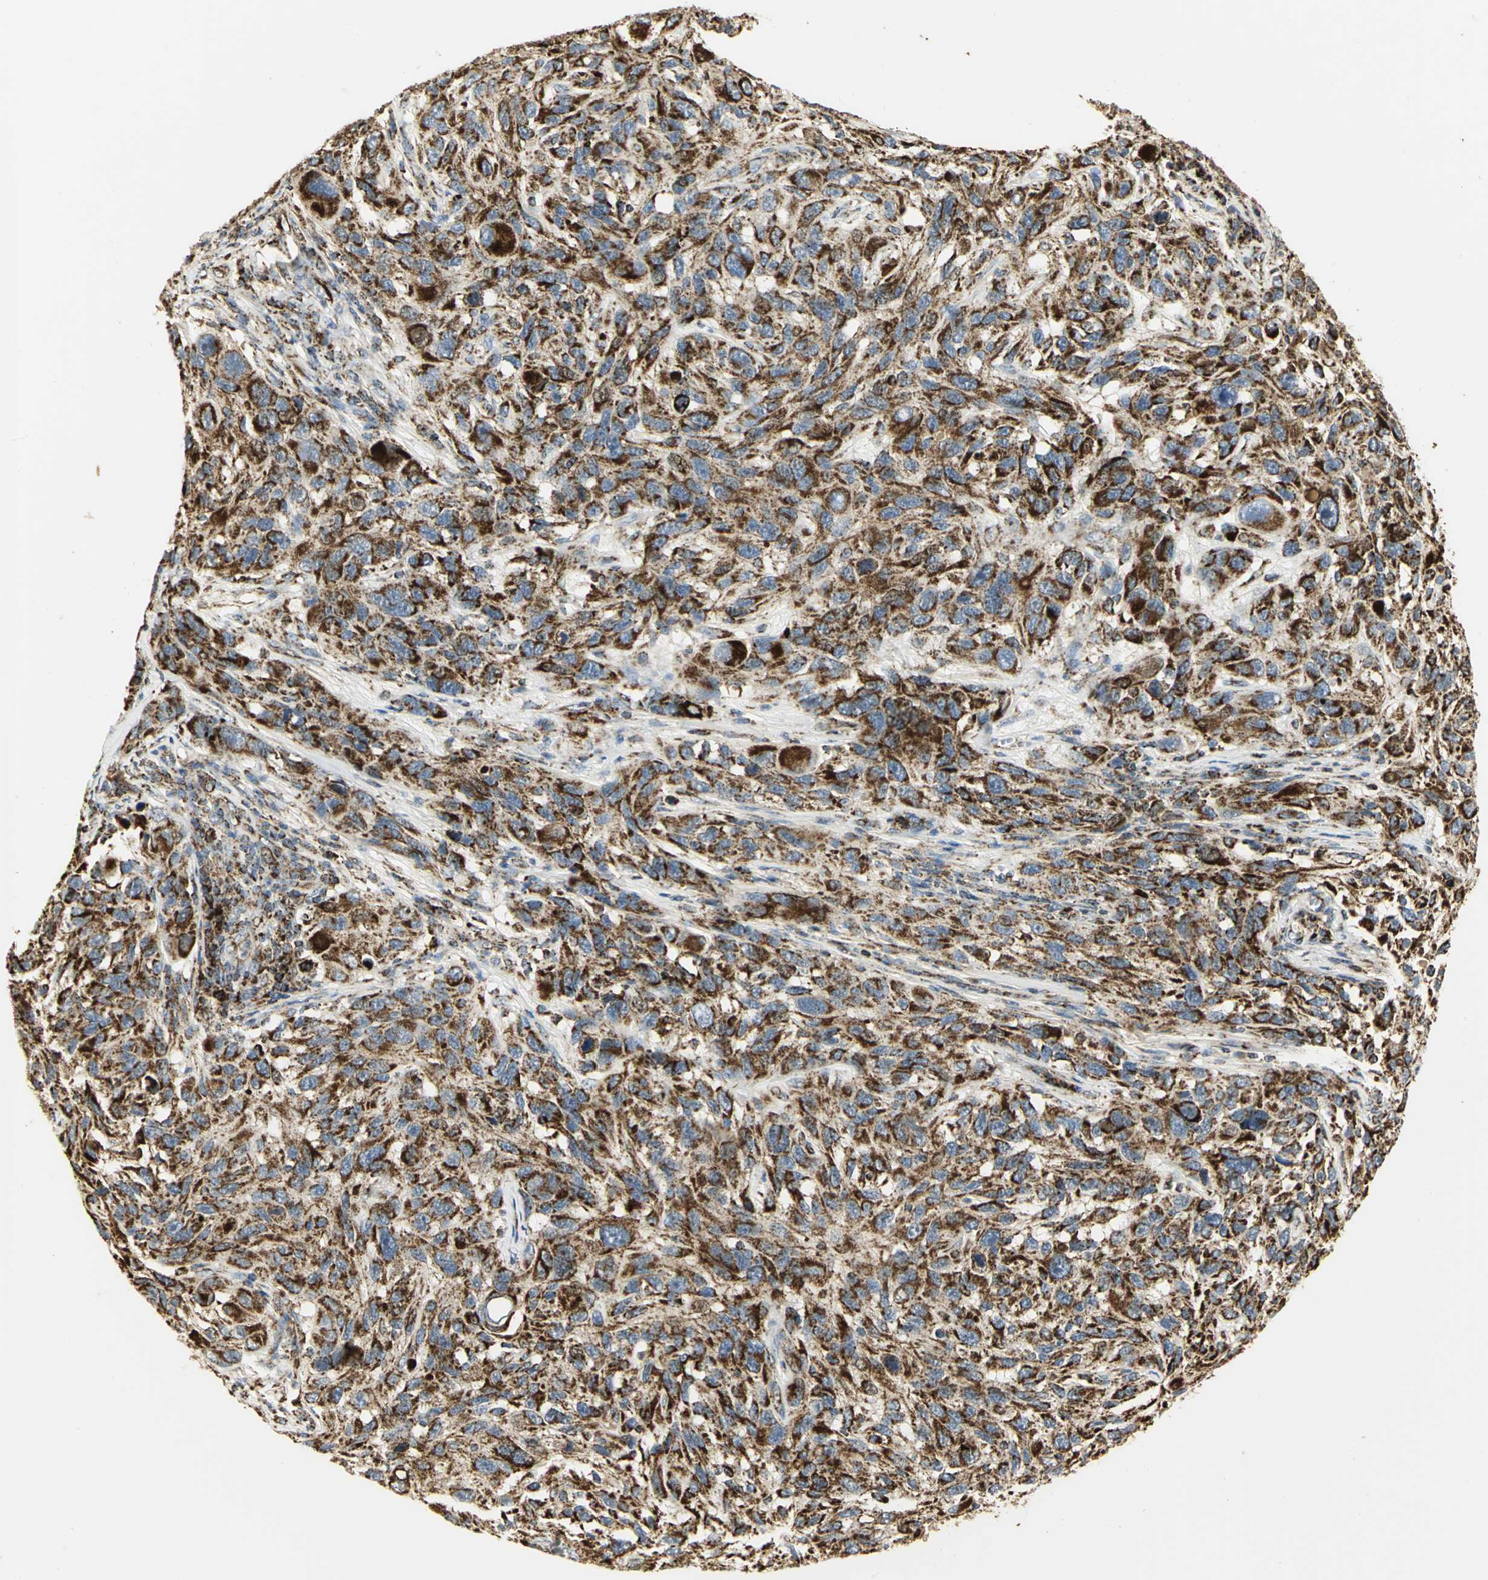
{"staining": {"intensity": "strong", "quantity": ">75%", "location": "cytoplasmic/membranous"}, "tissue": "melanoma", "cell_type": "Tumor cells", "image_type": "cancer", "snomed": [{"axis": "morphology", "description": "Malignant melanoma, NOS"}, {"axis": "topography", "description": "Skin"}], "caption": "Malignant melanoma stained with a brown dye exhibits strong cytoplasmic/membranous positive expression in about >75% of tumor cells.", "gene": "VDAC1", "patient": {"sex": "male", "age": 53}}